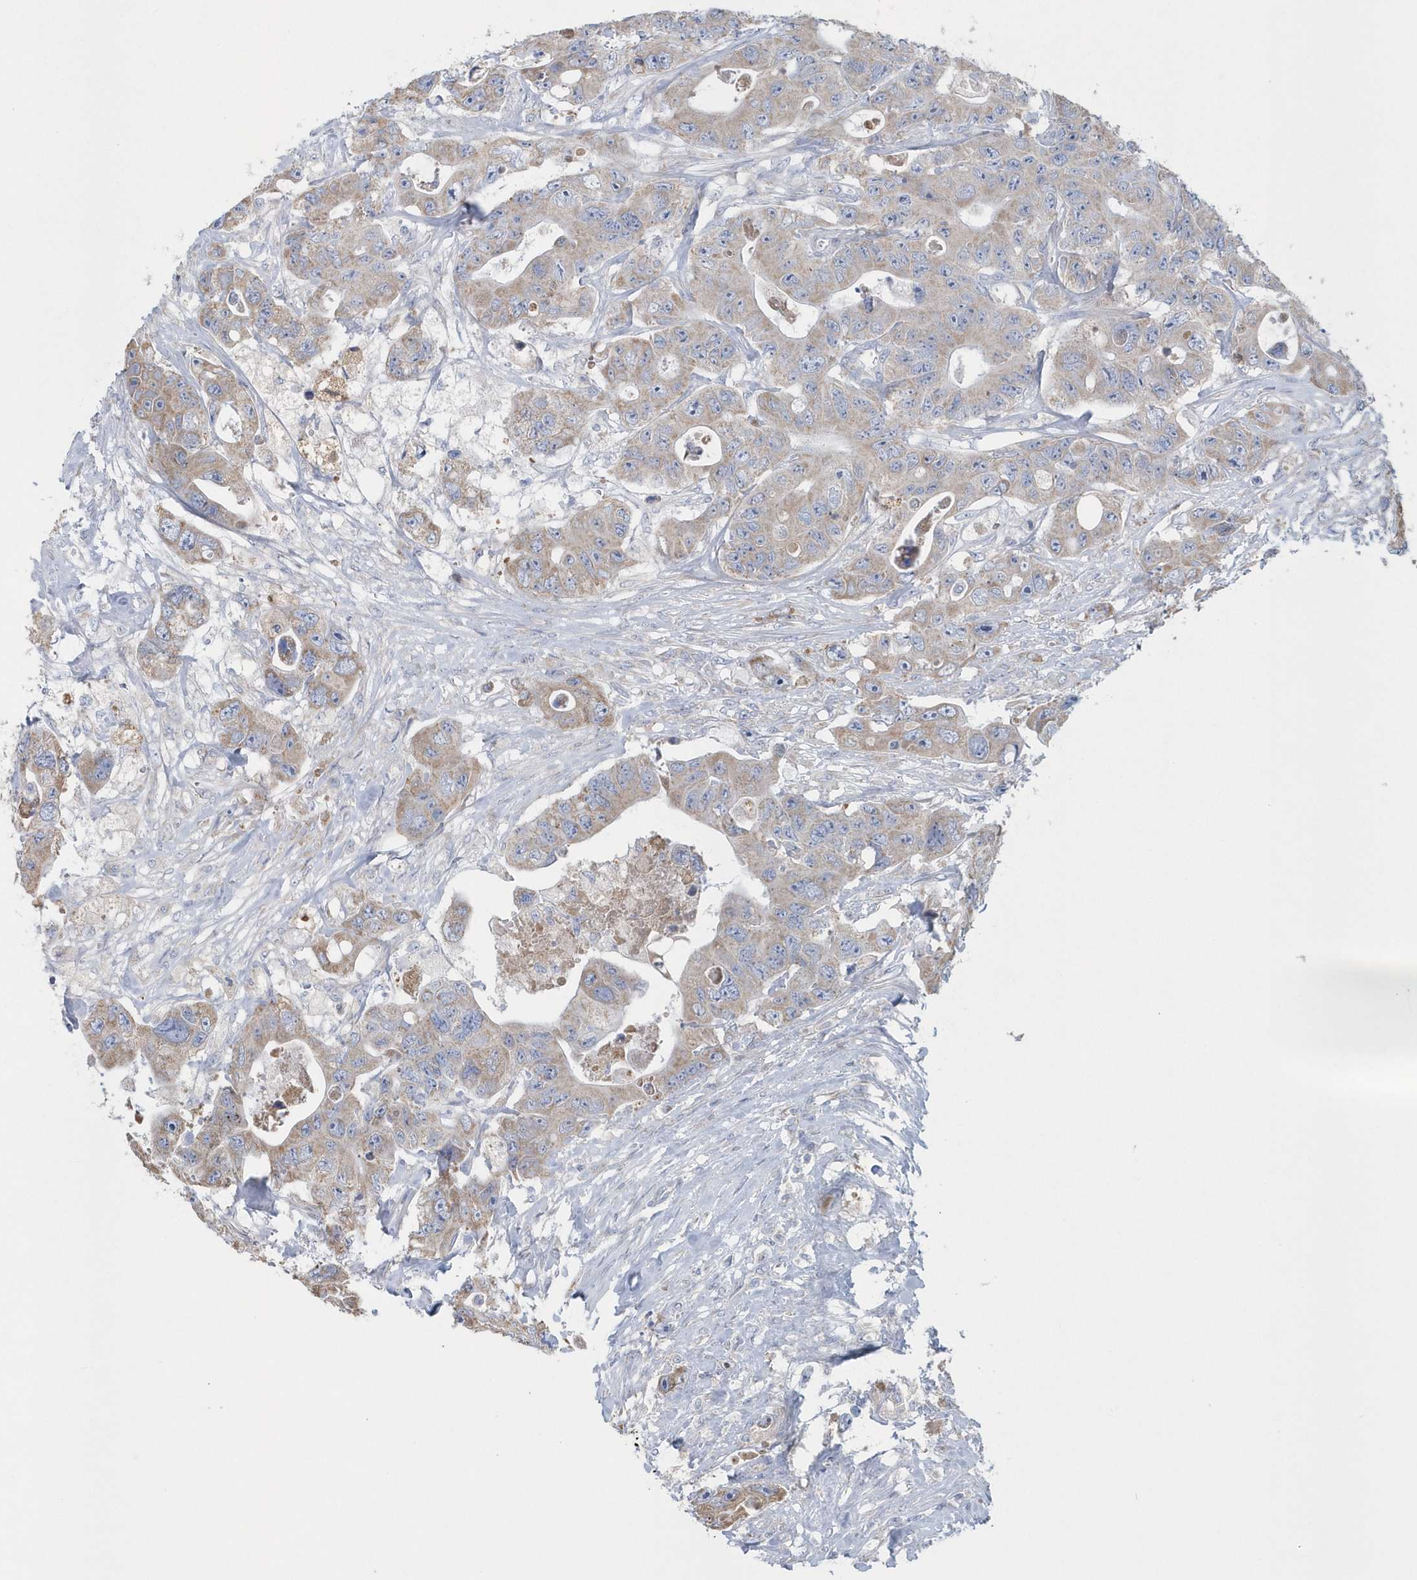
{"staining": {"intensity": "weak", "quantity": ">75%", "location": "cytoplasmic/membranous"}, "tissue": "colorectal cancer", "cell_type": "Tumor cells", "image_type": "cancer", "snomed": [{"axis": "morphology", "description": "Adenocarcinoma, NOS"}, {"axis": "topography", "description": "Colon"}], "caption": "IHC histopathology image of neoplastic tissue: adenocarcinoma (colorectal) stained using immunohistochemistry demonstrates low levels of weak protein expression localized specifically in the cytoplasmic/membranous of tumor cells, appearing as a cytoplasmic/membranous brown color.", "gene": "SPATA18", "patient": {"sex": "female", "age": 46}}